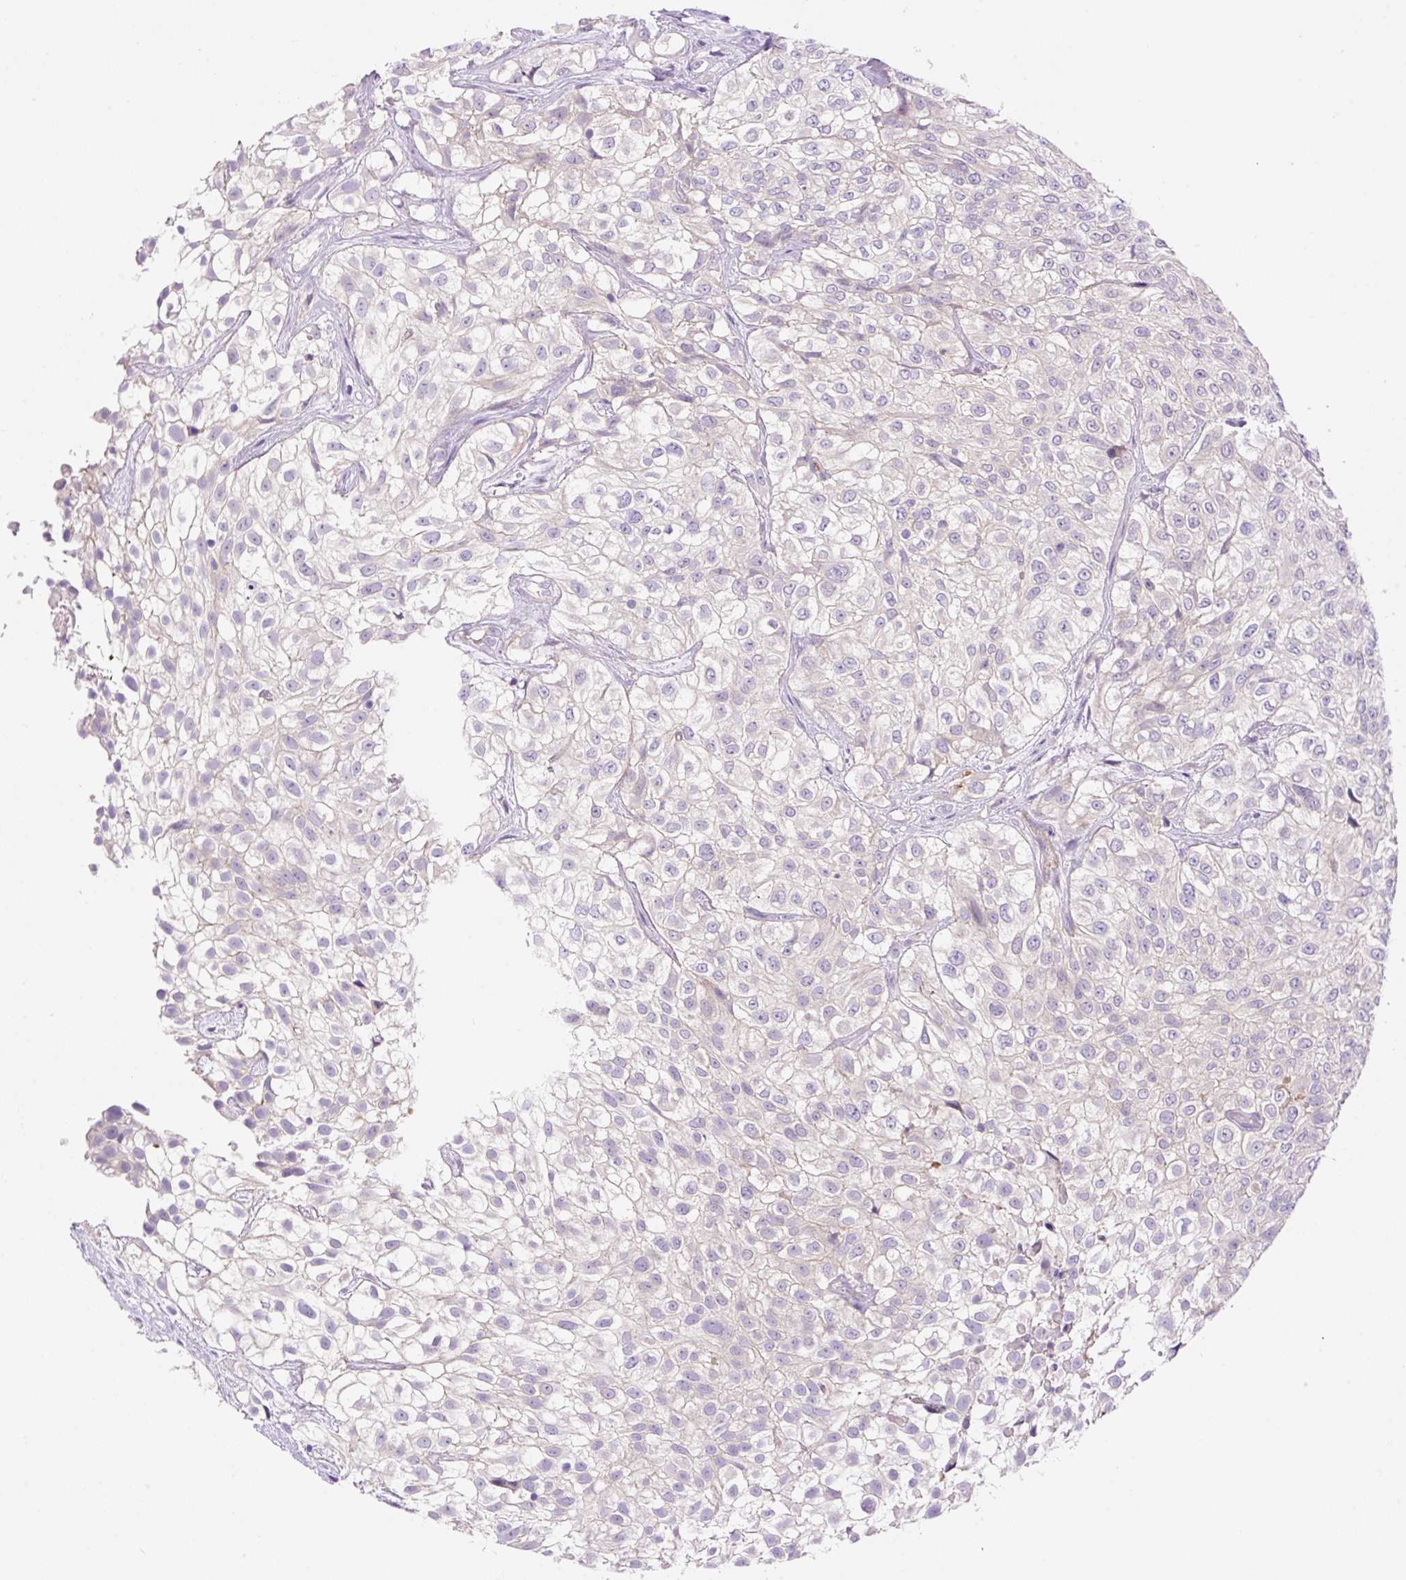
{"staining": {"intensity": "negative", "quantity": "none", "location": "none"}, "tissue": "urothelial cancer", "cell_type": "Tumor cells", "image_type": "cancer", "snomed": [{"axis": "morphology", "description": "Urothelial carcinoma, High grade"}, {"axis": "topography", "description": "Urinary bladder"}], "caption": "High power microscopy photomicrograph of an immunohistochemistry image of urothelial cancer, revealing no significant staining in tumor cells. Brightfield microscopy of IHC stained with DAB (3,3'-diaminobenzidine) (brown) and hematoxylin (blue), captured at high magnification.", "gene": "LHFPL5", "patient": {"sex": "male", "age": 56}}